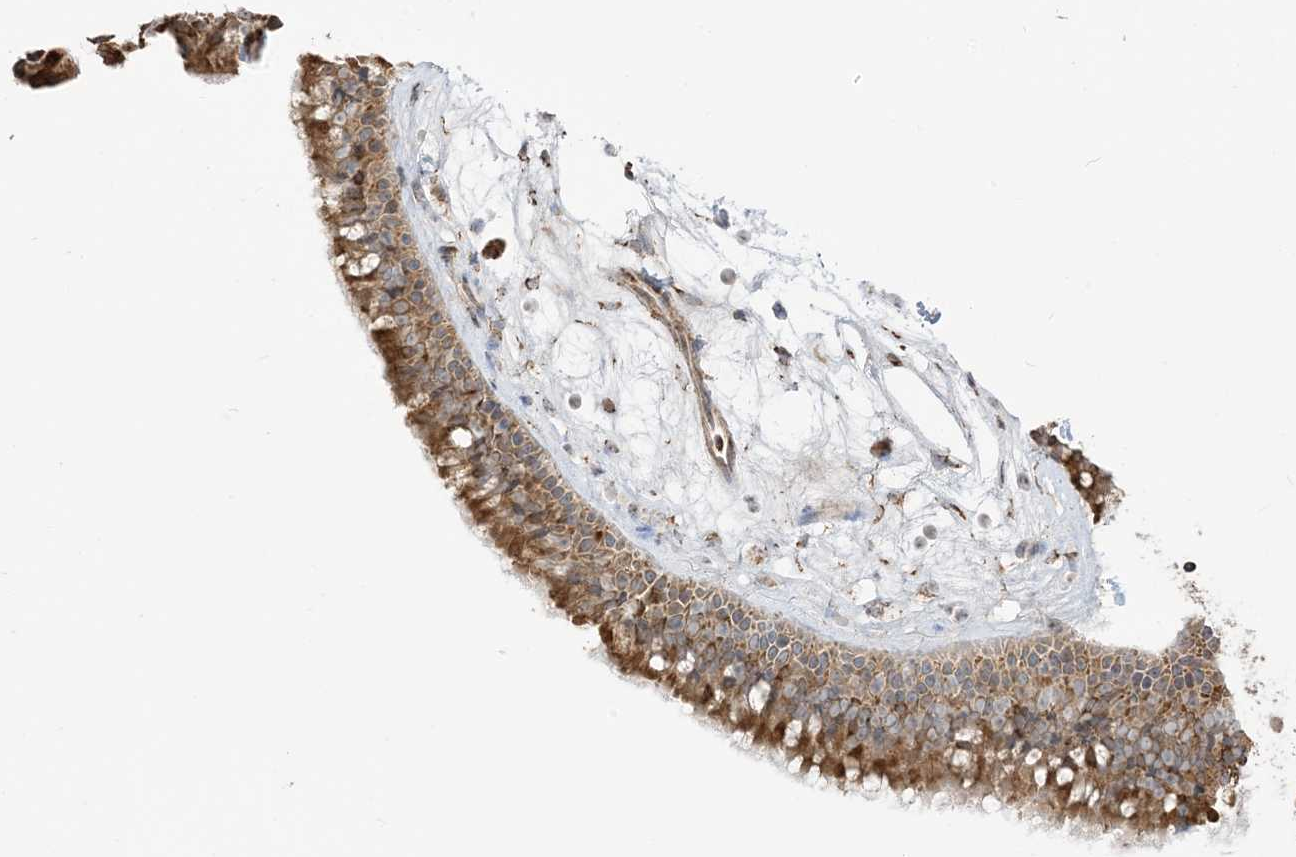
{"staining": {"intensity": "moderate", "quantity": ">75%", "location": "cytoplasmic/membranous"}, "tissue": "nasopharynx", "cell_type": "Respiratory epithelial cells", "image_type": "normal", "snomed": [{"axis": "morphology", "description": "Normal tissue, NOS"}, {"axis": "topography", "description": "Nasopharynx"}], "caption": "The photomicrograph displays a brown stain indicating the presence of a protein in the cytoplasmic/membranous of respiratory epithelial cells in nasopharynx. (DAB IHC with brightfield microscopy, high magnification).", "gene": "MAPKBP1", "patient": {"sex": "male", "age": 64}}